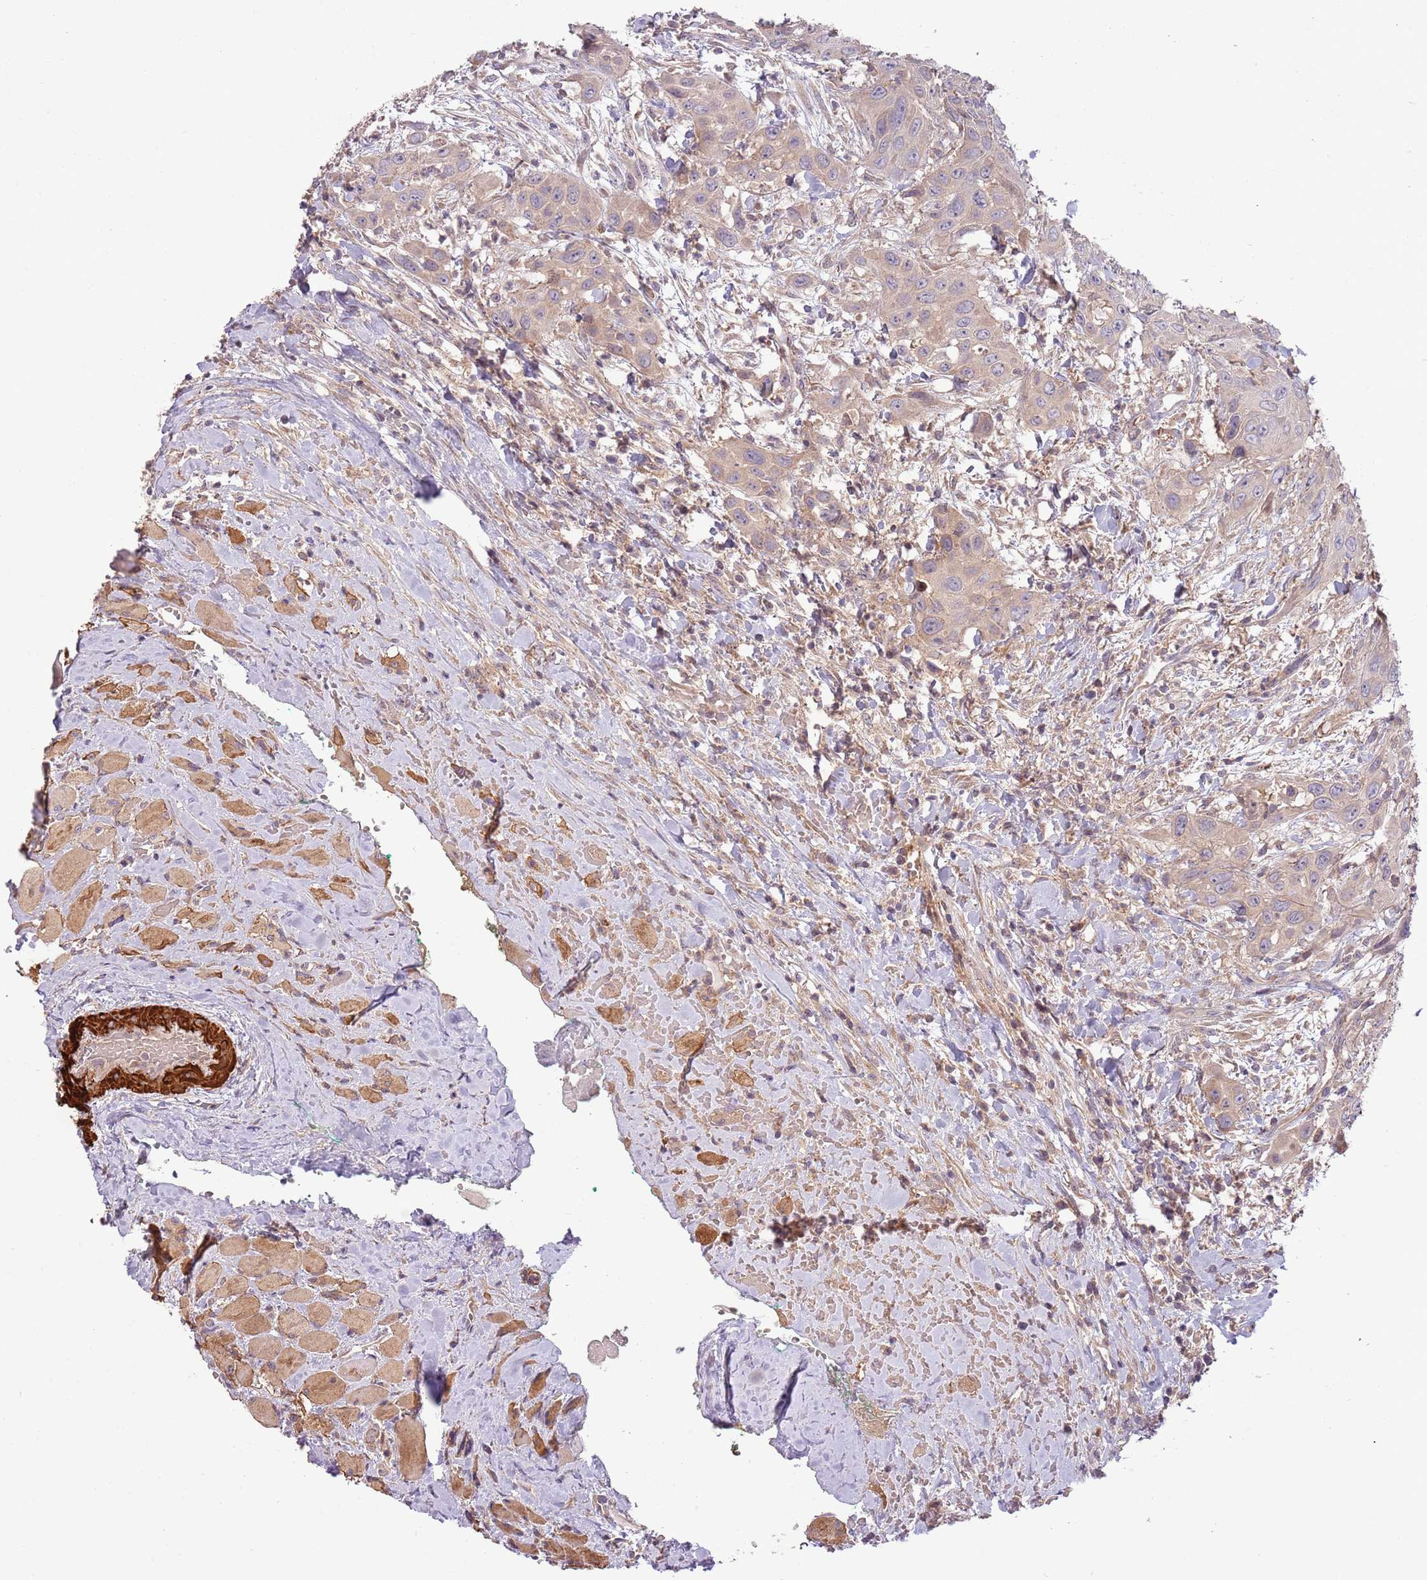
{"staining": {"intensity": "weak", "quantity": "<25%", "location": "cytoplasmic/membranous"}, "tissue": "head and neck cancer", "cell_type": "Tumor cells", "image_type": "cancer", "snomed": [{"axis": "morphology", "description": "Squamous cell carcinoma, NOS"}, {"axis": "topography", "description": "Head-Neck"}], "caption": "IHC micrograph of neoplastic tissue: squamous cell carcinoma (head and neck) stained with DAB demonstrates no significant protein staining in tumor cells. Nuclei are stained in blue.", "gene": "RNF128", "patient": {"sex": "male", "age": 81}}